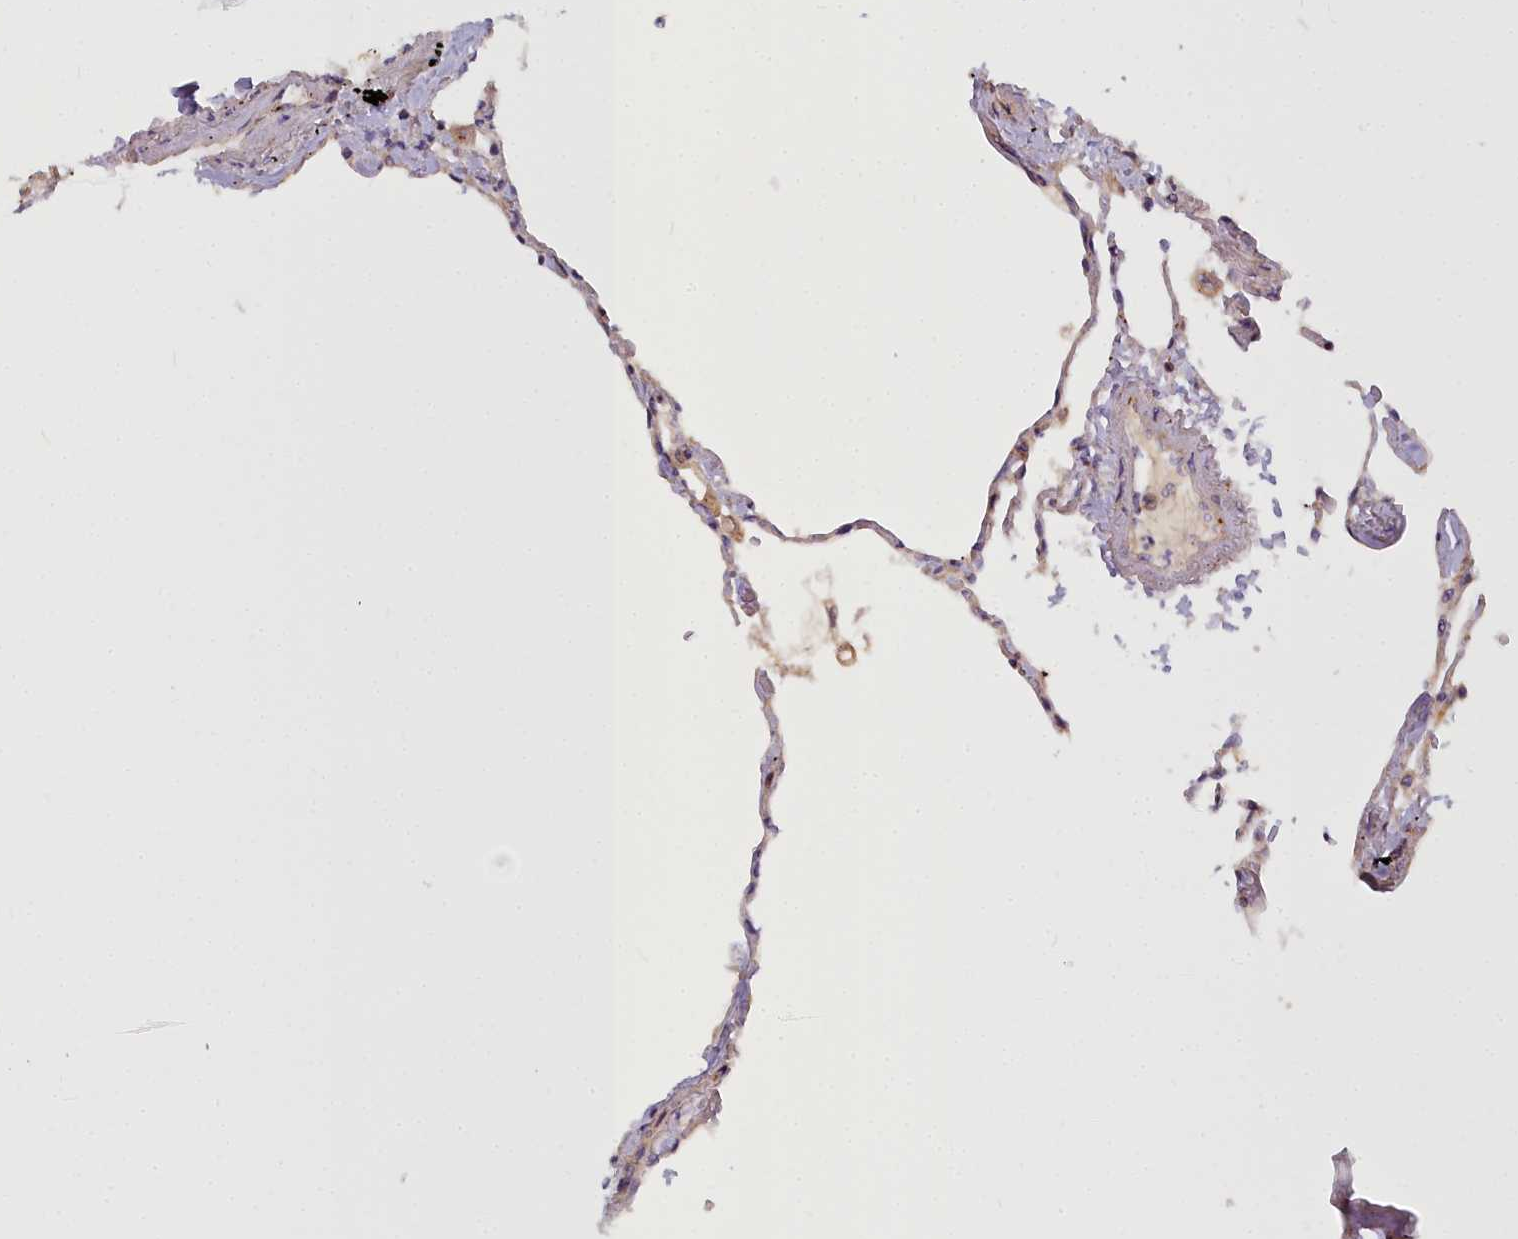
{"staining": {"intensity": "moderate", "quantity": "25%-75%", "location": "cytoplasmic/membranous,nuclear"}, "tissue": "lung", "cell_type": "Alveolar cells", "image_type": "normal", "snomed": [{"axis": "morphology", "description": "Normal tissue, NOS"}, {"axis": "topography", "description": "Lung"}], "caption": "The histopathology image displays immunohistochemical staining of benign lung. There is moderate cytoplasmic/membranous,nuclear staining is identified in approximately 25%-75% of alveolar cells. (Stains: DAB (3,3'-diaminobenzidine) in brown, nuclei in blue, Microscopy: brightfield microscopy at high magnification).", "gene": "GLYATL3", "patient": {"sex": "female", "age": 67}}